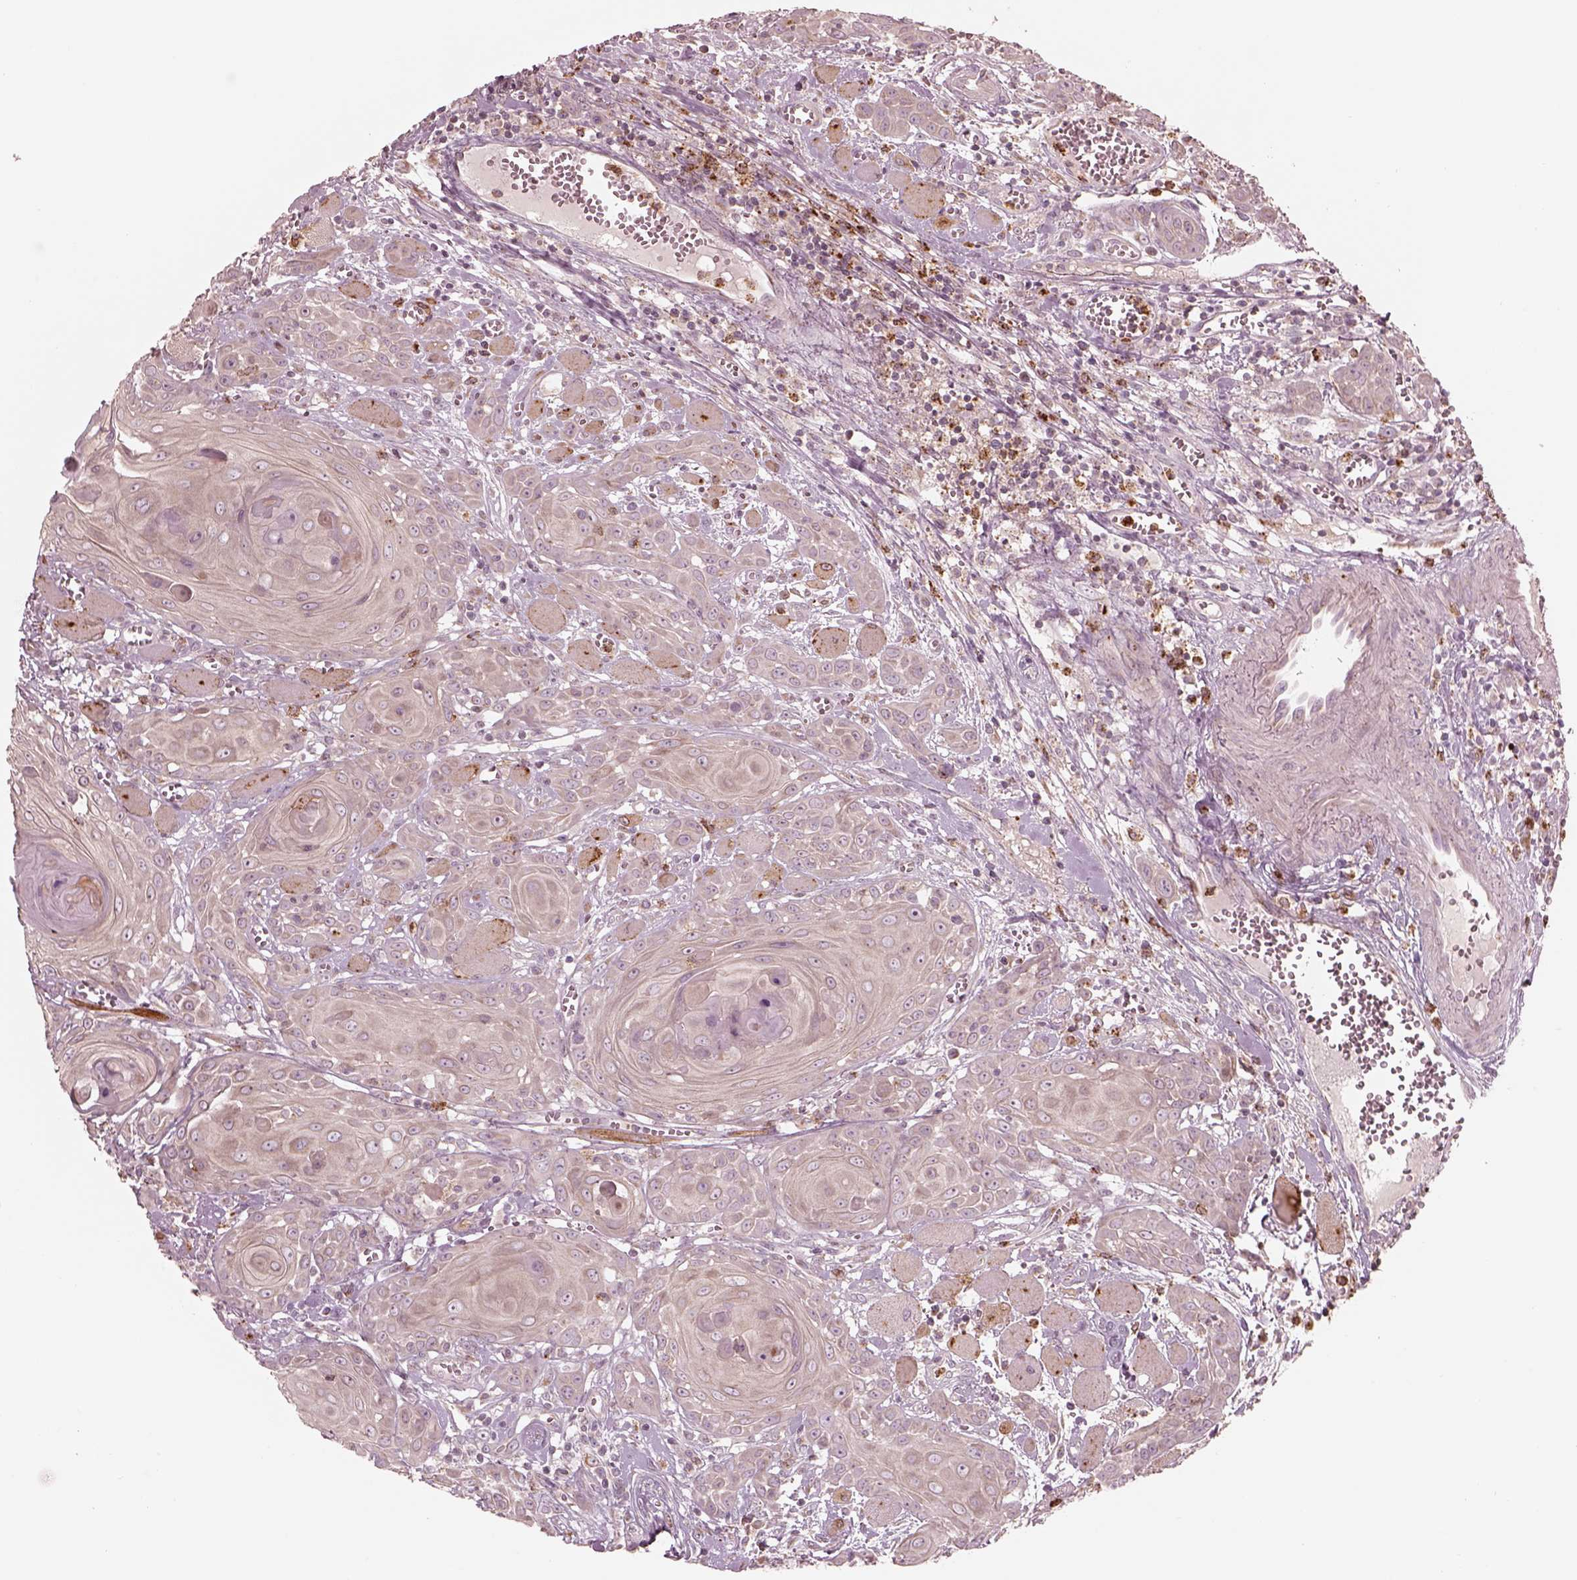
{"staining": {"intensity": "negative", "quantity": "none", "location": "none"}, "tissue": "head and neck cancer", "cell_type": "Tumor cells", "image_type": "cancer", "snomed": [{"axis": "morphology", "description": "Squamous cell carcinoma, NOS"}, {"axis": "topography", "description": "Head-Neck"}], "caption": "High power microscopy histopathology image of an immunohistochemistry (IHC) photomicrograph of head and neck squamous cell carcinoma, revealing no significant staining in tumor cells.", "gene": "ABCA7", "patient": {"sex": "female", "age": 80}}